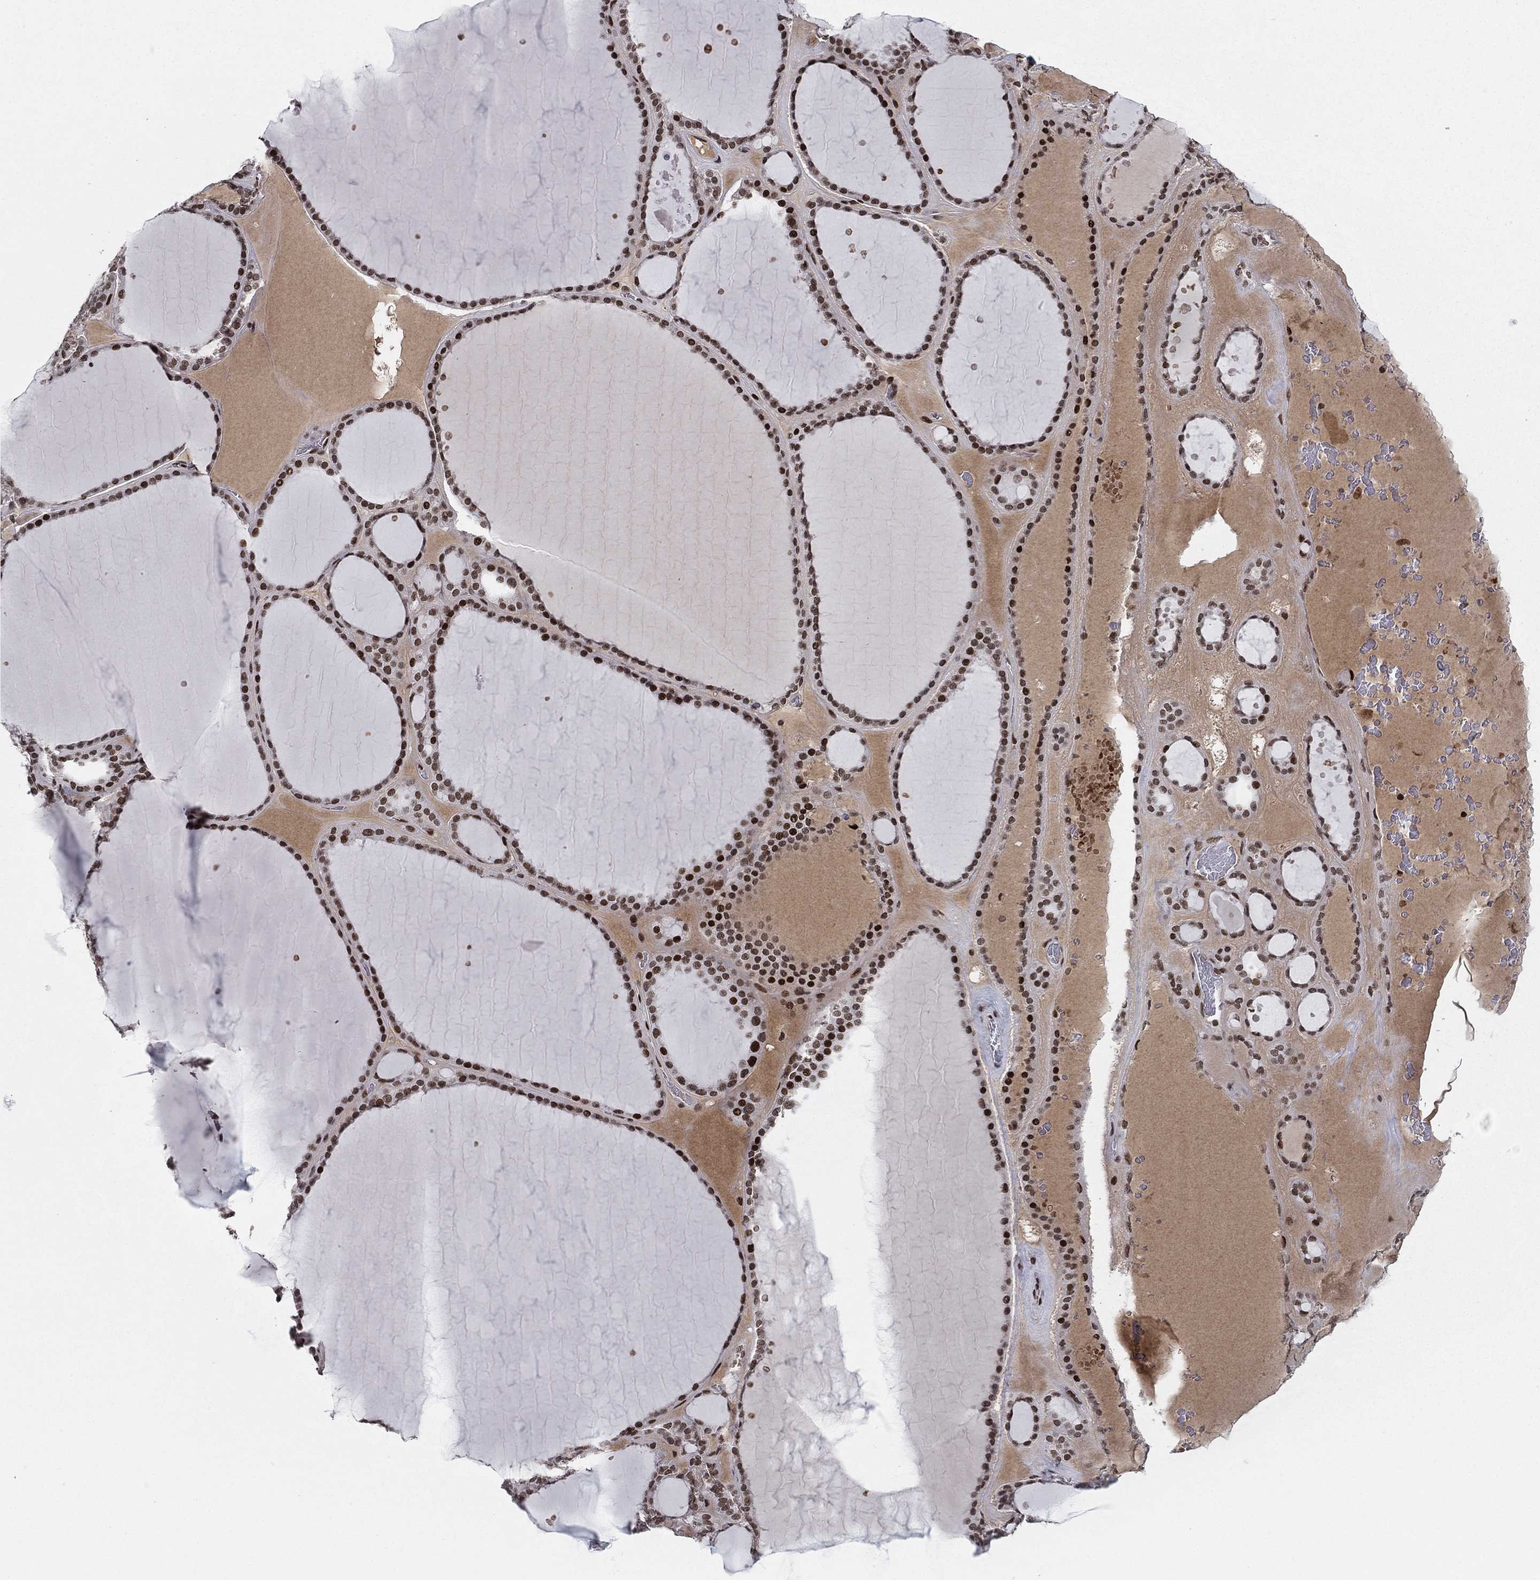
{"staining": {"intensity": "strong", "quantity": ">75%", "location": "nuclear"}, "tissue": "thyroid gland", "cell_type": "Glandular cells", "image_type": "normal", "snomed": [{"axis": "morphology", "description": "Normal tissue, NOS"}, {"axis": "topography", "description": "Thyroid gland"}], "caption": "A high amount of strong nuclear expression is appreciated in approximately >75% of glandular cells in normal thyroid gland.", "gene": "RTF1", "patient": {"sex": "male", "age": 63}}